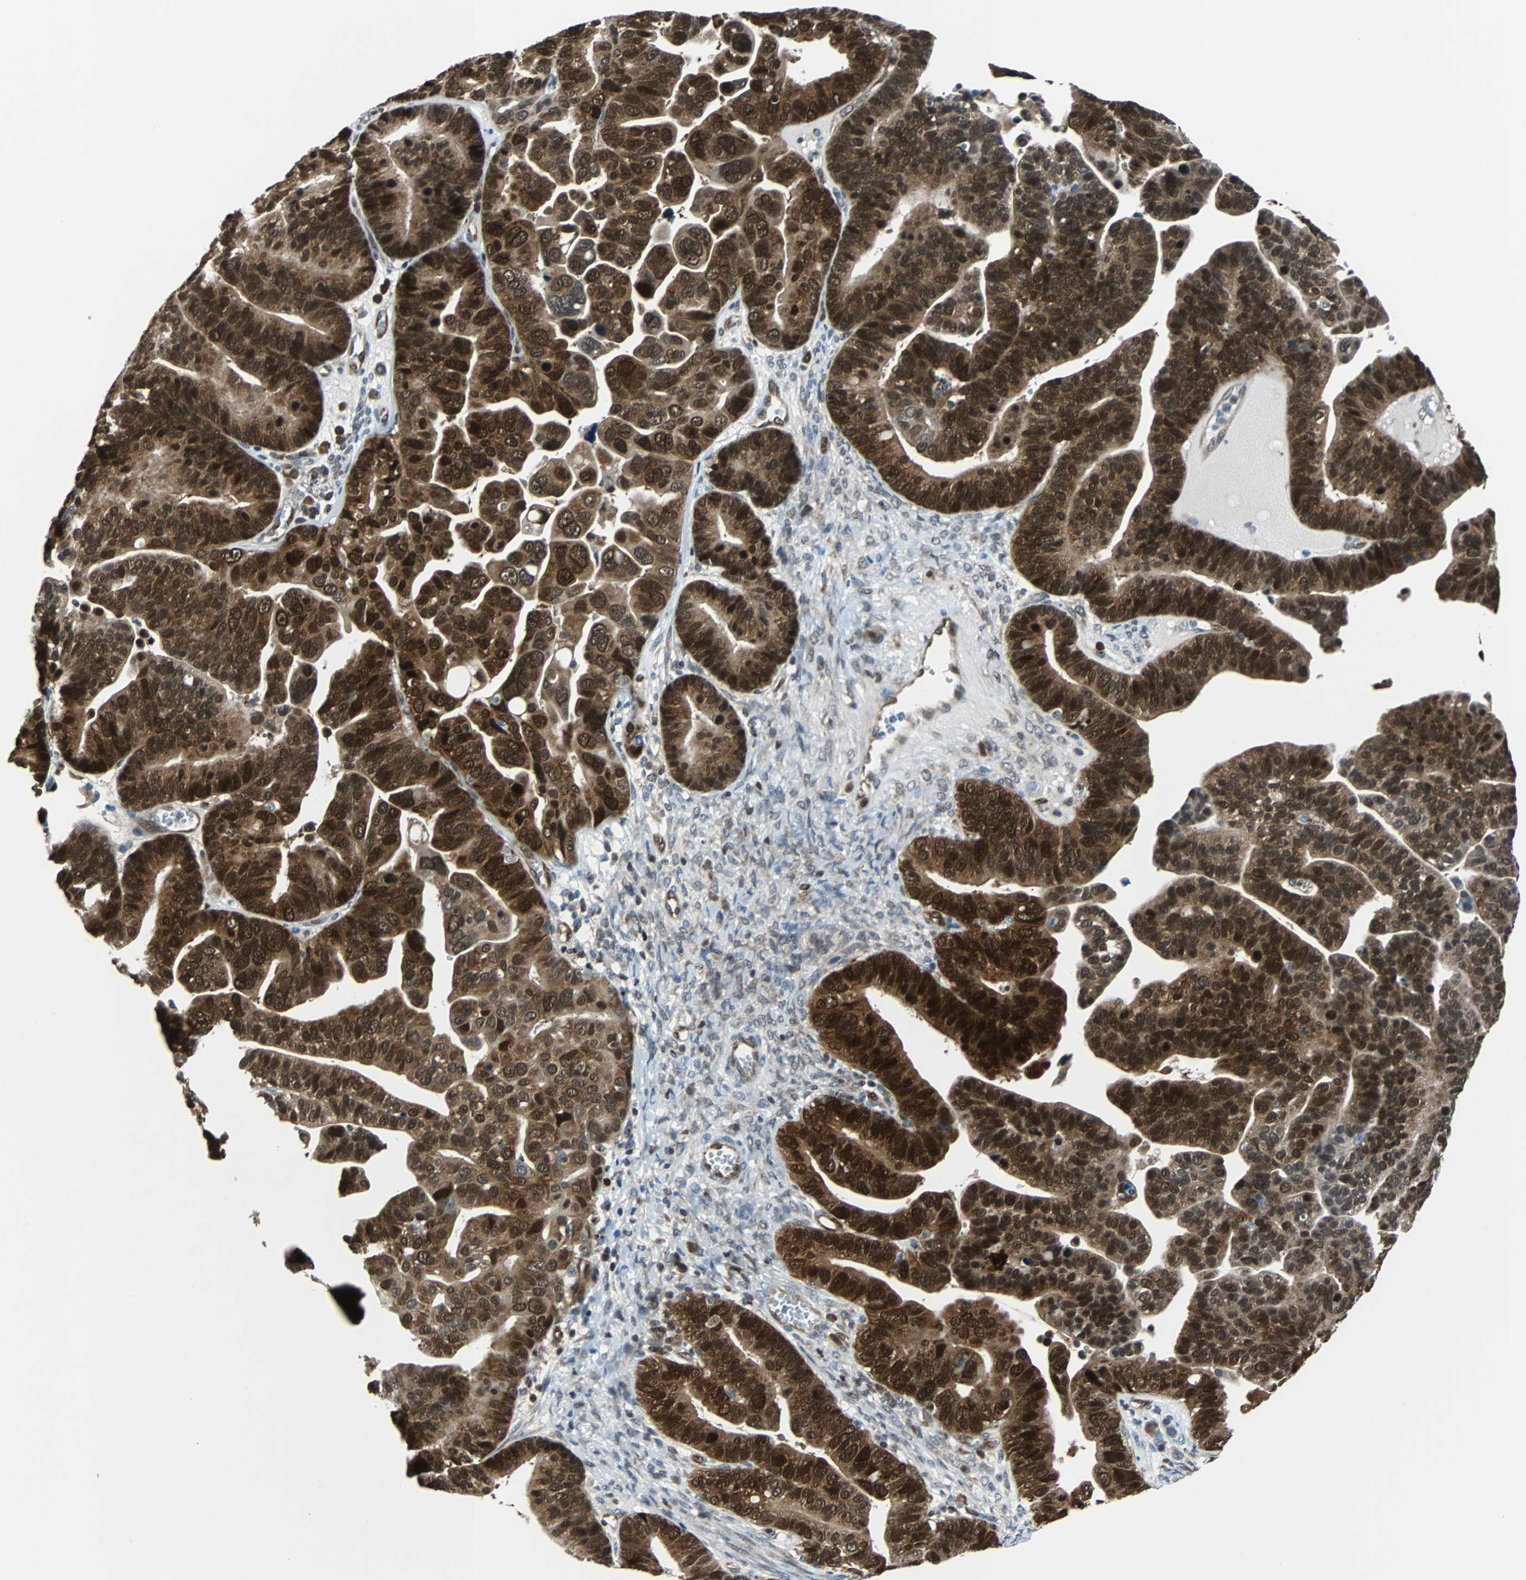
{"staining": {"intensity": "strong", "quantity": ">75%", "location": "cytoplasmic/membranous,nuclear"}, "tissue": "ovarian cancer", "cell_type": "Tumor cells", "image_type": "cancer", "snomed": [{"axis": "morphology", "description": "Cystadenocarcinoma, serous, NOS"}, {"axis": "topography", "description": "Ovary"}], "caption": "Protein expression by immunohistochemistry reveals strong cytoplasmic/membranous and nuclear staining in approximately >75% of tumor cells in ovarian serous cystadenocarcinoma.", "gene": "MAP2K6", "patient": {"sex": "female", "age": 56}}